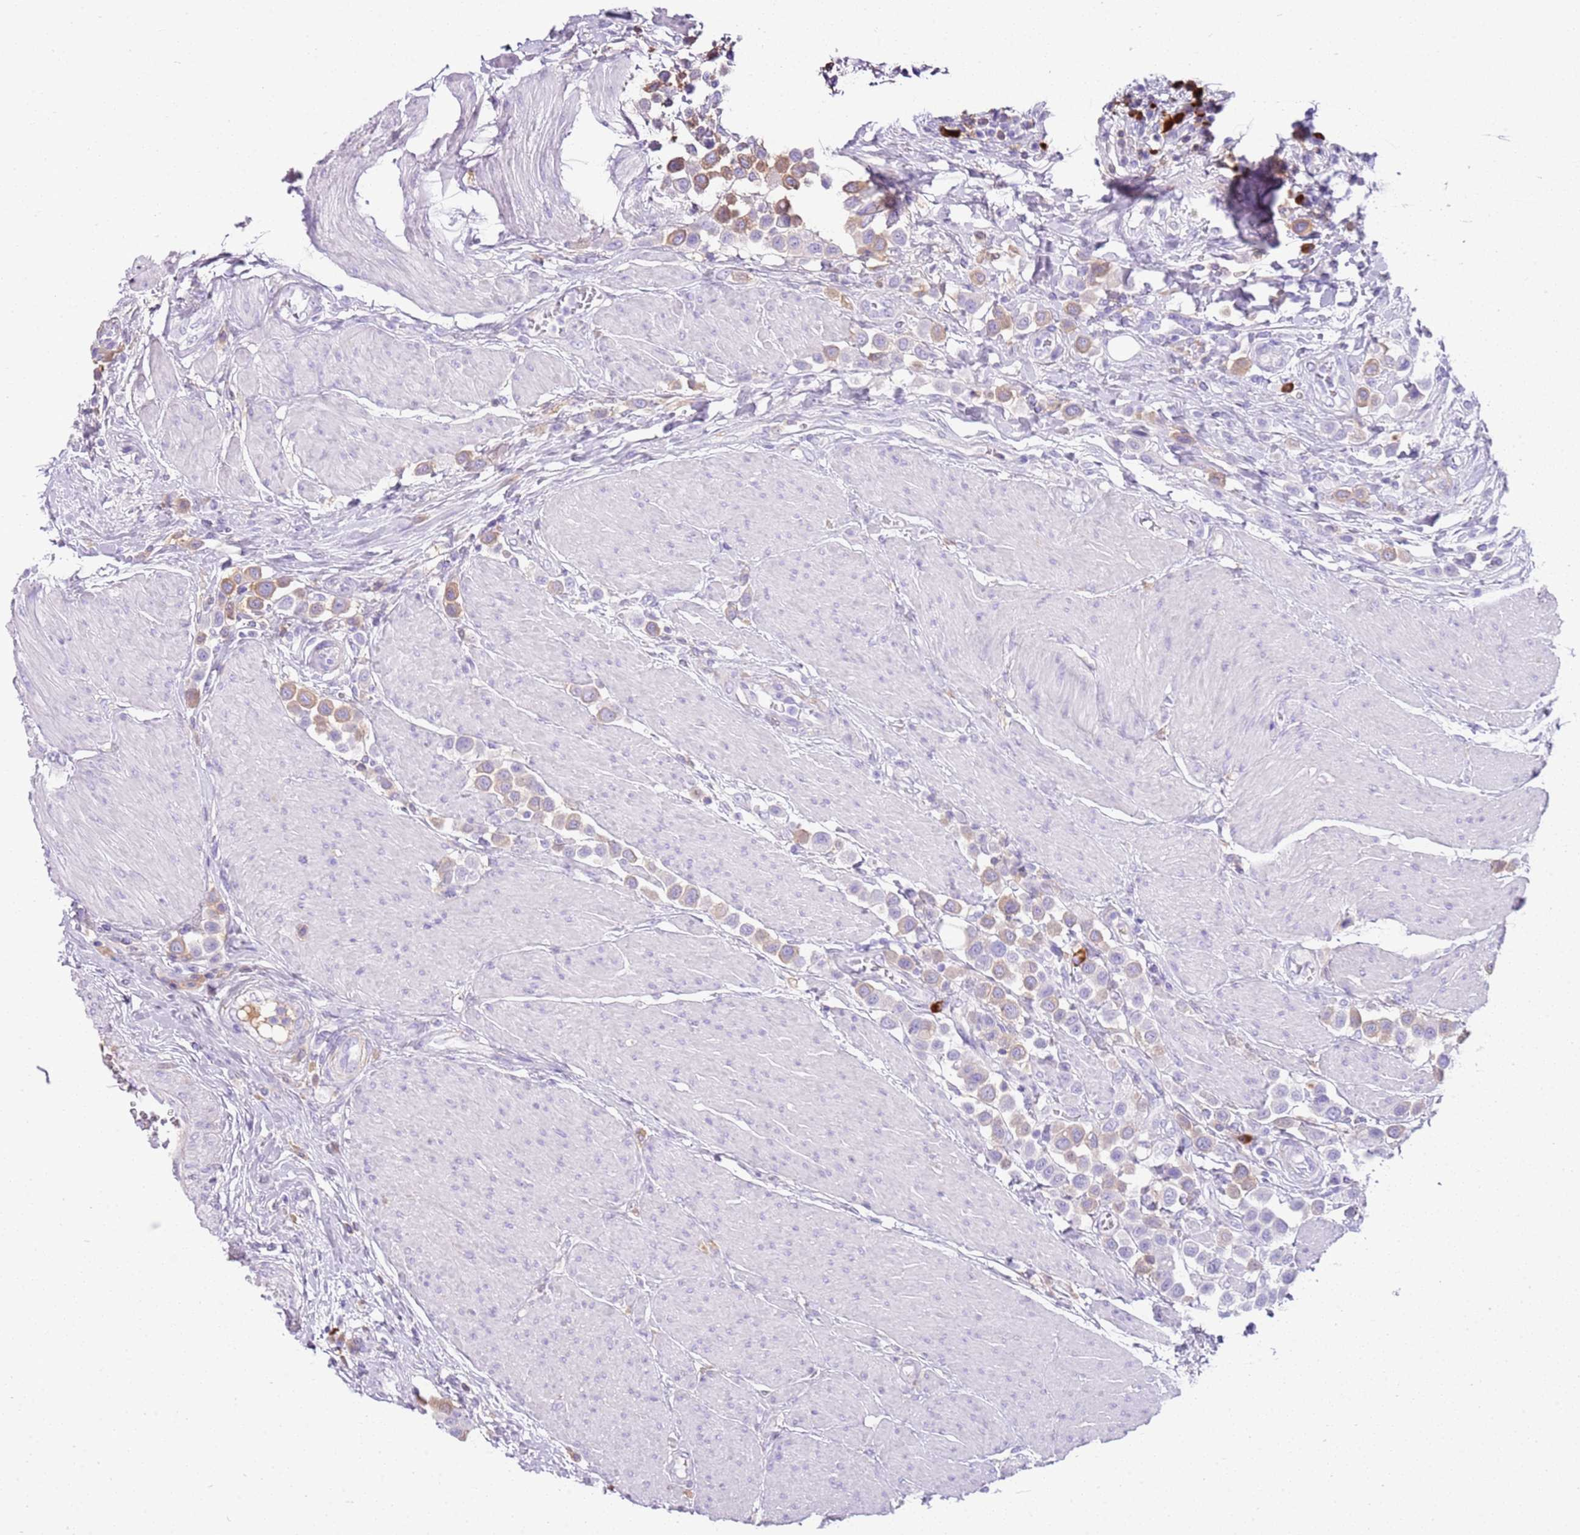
{"staining": {"intensity": "weak", "quantity": "25%-75%", "location": "cytoplasmic/membranous"}, "tissue": "urothelial cancer", "cell_type": "Tumor cells", "image_type": "cancer", "snomed": [{"axis": "morphology", "description": "Urothelial carcinoma, High grade"}, {"axis": "topography", "description": "Urinary bladder"}], "caption": "Urothelial carcinoma (high-grade) tissue exhibits weak cytoplasmic/membranous staining in about 25%-75% of tumor cells, visualized by immunohistochemistry.", "gene": "IGKV3D-11", "patient": {"sex": "male", "age": 50}}